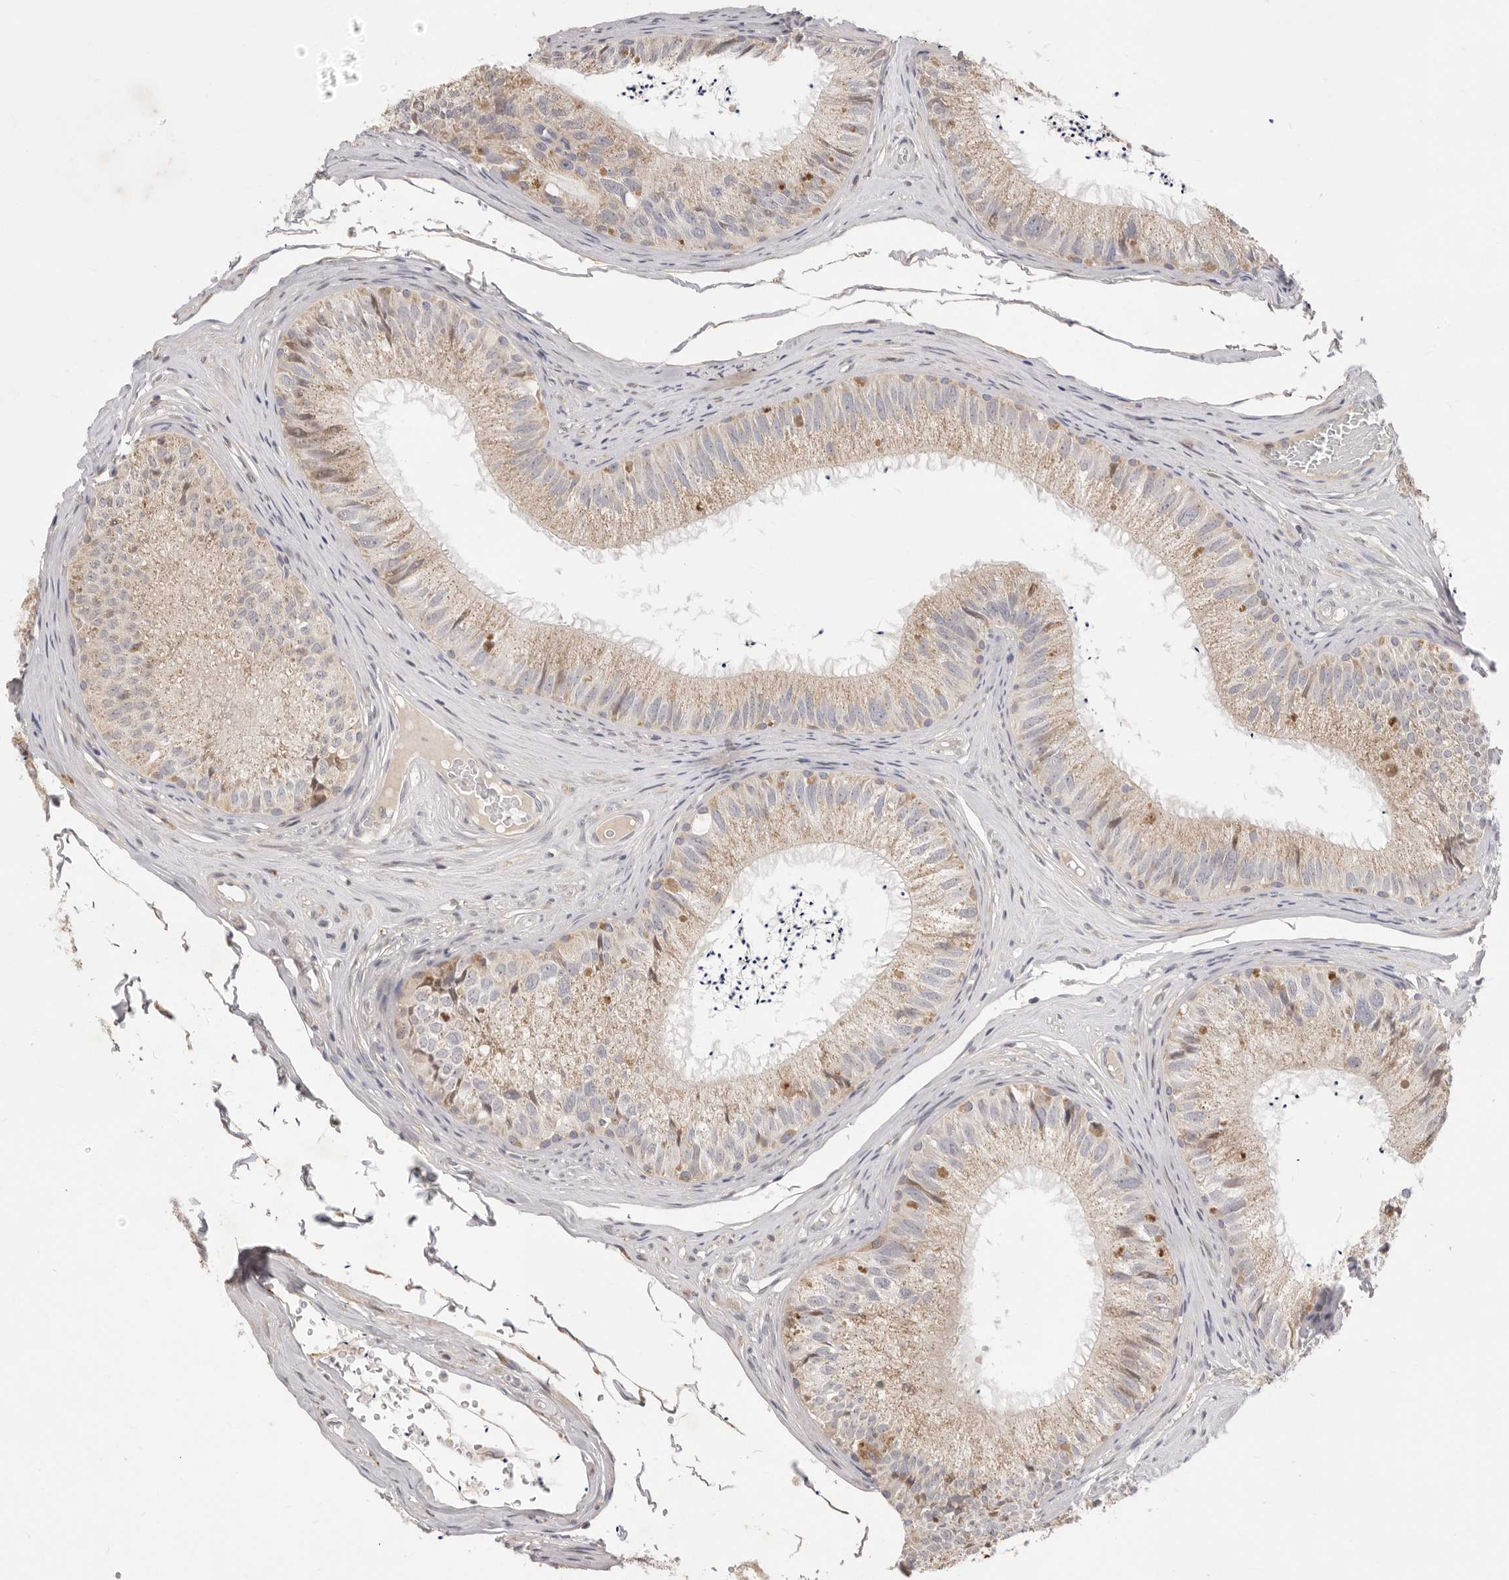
{"staining": {"intensity": "moderate", "quantity": "25%-75%", "location": "cytoplasmic/membranous"}, "tissue": "epididymis", "cell_type": "Glandular cells", "image_type": "normal", "snomed": [{"axis": "morphology", "description": "Normal tissue, NOS"}, {"axis": "topography", "description": "Epididymis"}], "caption": "The photomicrograph exhibits a brown stain indicating the presence of a protein in the cytoplasmic/membranous of glandular cells in epididymis.", "gene": "USH1C", "patient": {"sex": "male", "age": 79}}